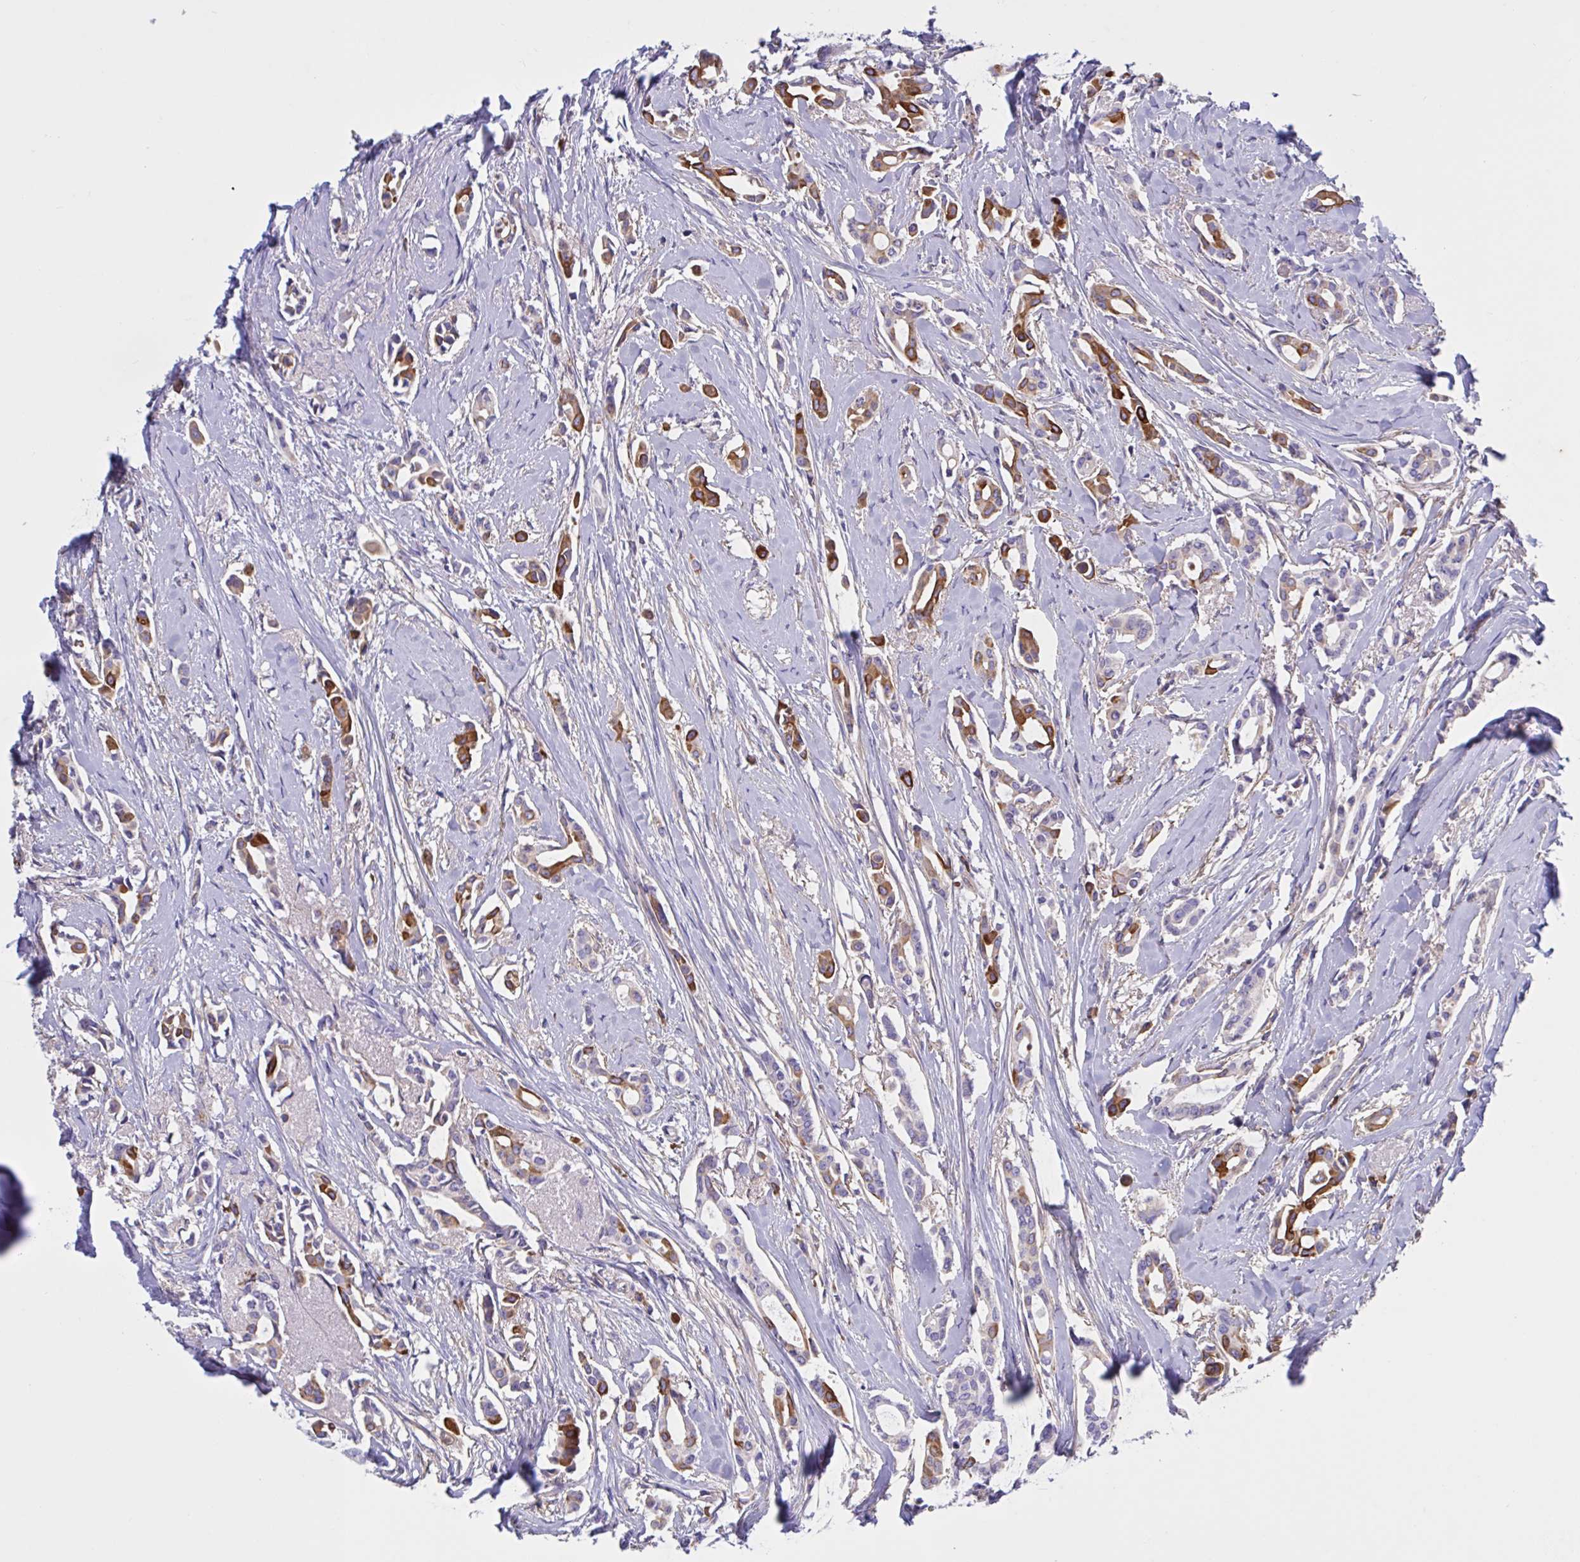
{"staining": {"intensity": "strong", "quantity": "25%-75%", "location": "cytoplasmic/membranous"}, "tissue": "breast cancer", "cell_type": "Tumor cells", "image_type": "cancer", "snomed": [{"axis": "morphology", "description": "Duct carcinoma"}, {"axis": "topography", "description": "Breast"}], "caption": "Brown immunohistochemical staining in human infiltrating ductal carcinoma (breast) shows strong cytoplasmic/membranous positivity in approximately 25%-75% of tumor cells.", "gene": "SLC66A1", "patient": {"sex": "female", "age": 64}}